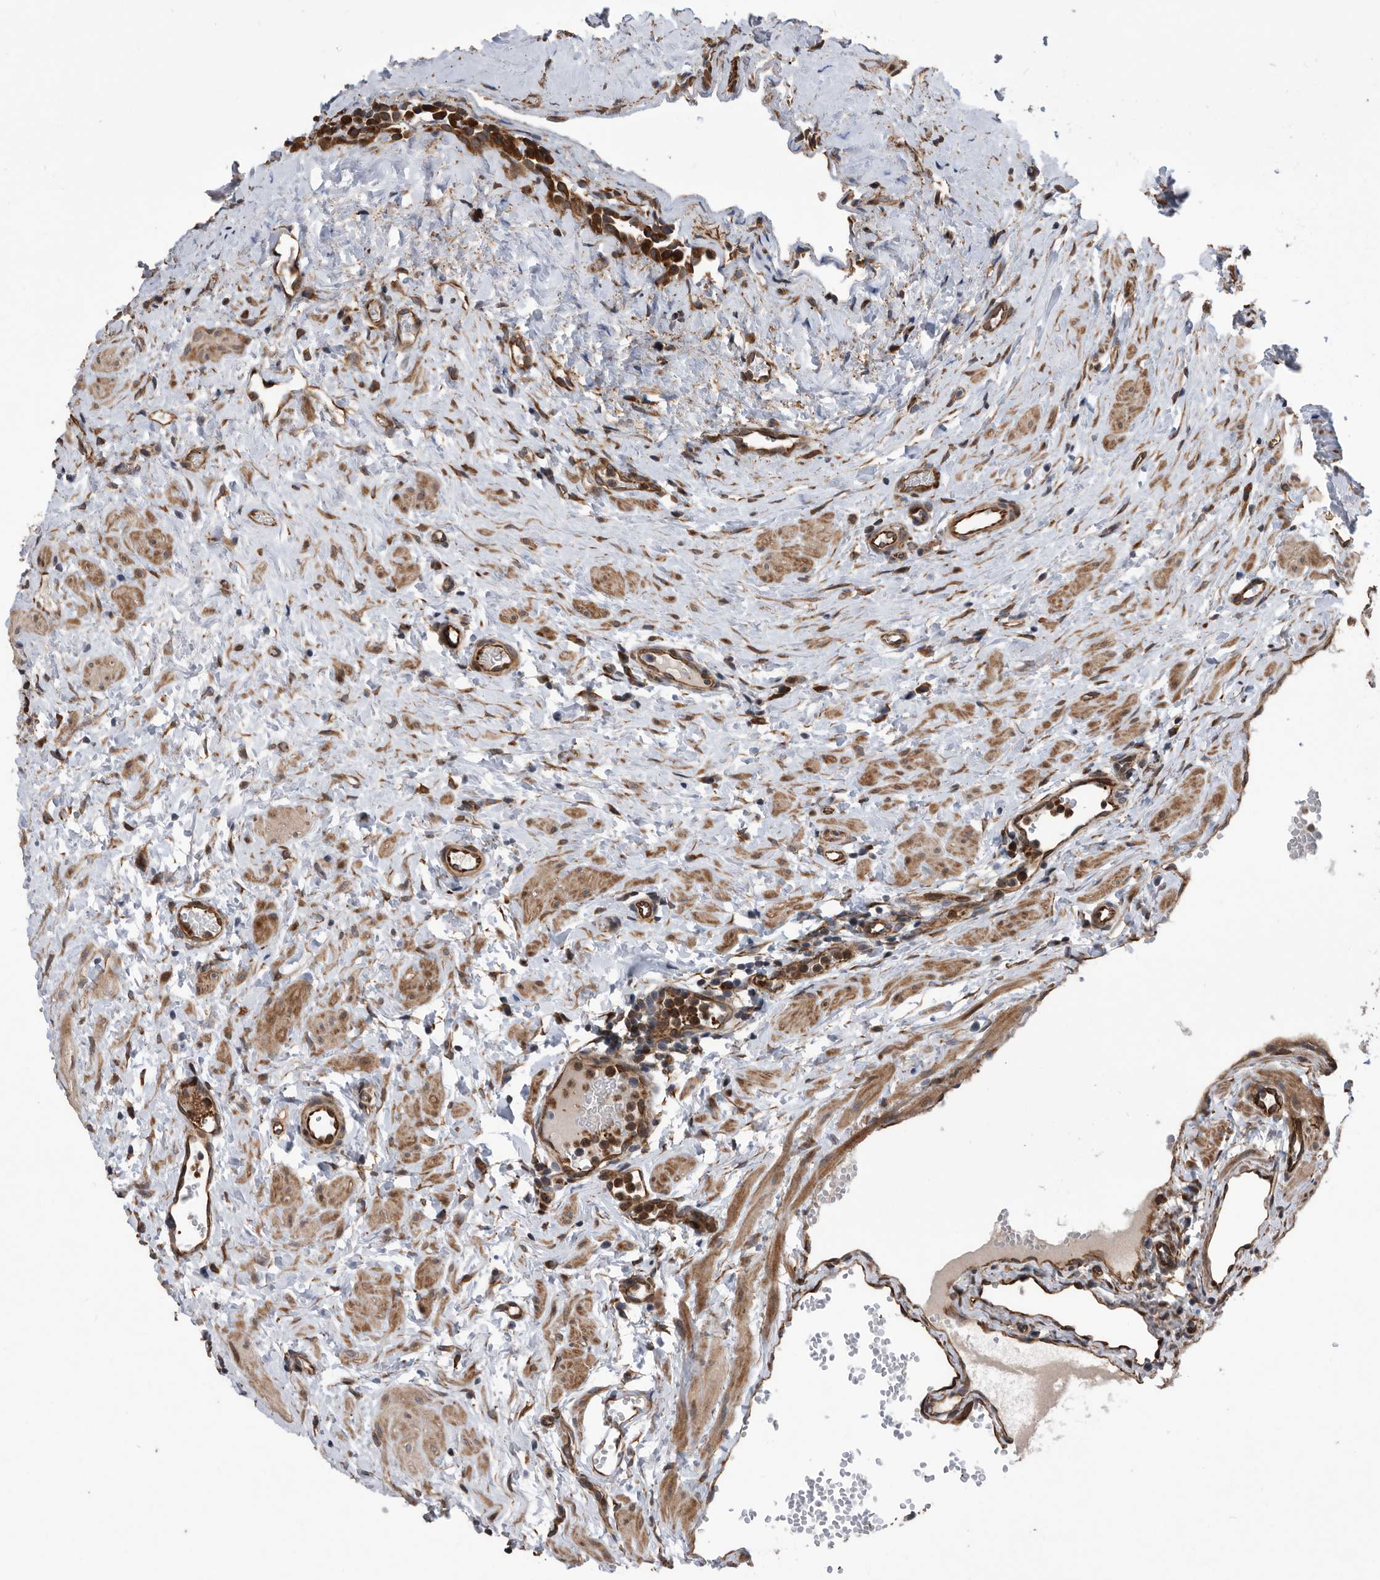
{"staining": {"intensity": "moderate", "quantity": ">75%", "location": "cytoplasmic/membranous"}, "tissue": "ovary", "cell_type": "Follicle cells", "image_type": "normal", "snomed": [{"axis": "morphology", "description": "Normal tissue, NOS"}, {"axis": "morphology", "description": "Cyst, NOS"}, {"axis": "topography", "description": "Ovary"}], "caption": "A high-resolution micrograph shows immunohistochemistry (IHC) staining of unremarkable ovary, which displays moderate cytoplasmic/membranous positivity in approximately >75% of follicle cells.", "gene": "SERINC2", "patient": {"sex": "female", "age": 33}}